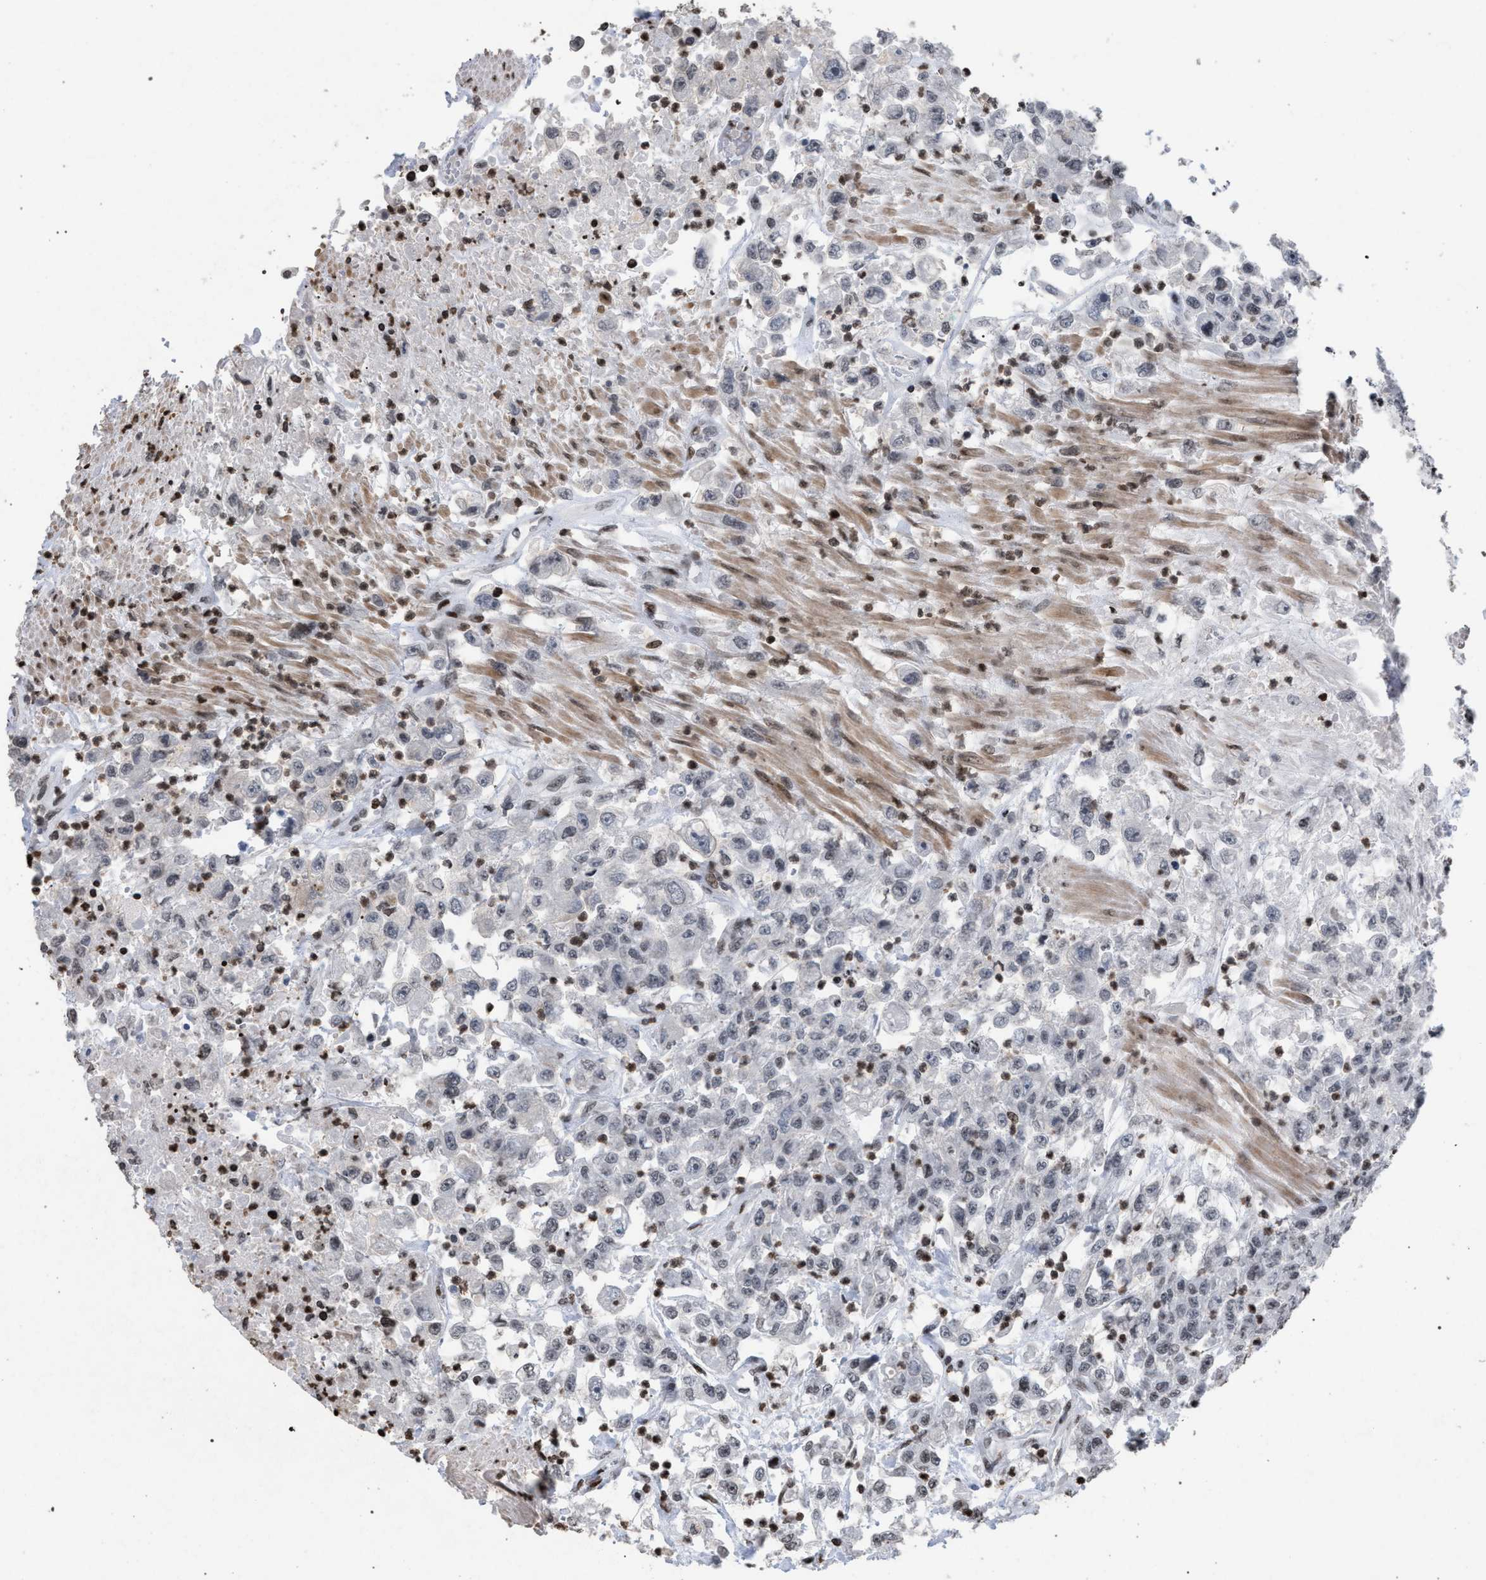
{"staining": {"intensity": "negative", "quantity": "none", "location": "none"}, "tissue": "urothelial cancer", "cell_type": "Tumor cells", "image_type": "cancer", "snomed": [{"axis": "morphology", "description": "Urothelial carcinoma, High grade"}, {"axis": "topography", "description": "Urinary bladder"}], "caption": "DAB immunohistochemical staining of urothelial carcinoma (high-grade) shows no significant staining in tumor cells. (Immunohistochemistry (ihc), brightfield microscopy, high magnification).", "gene": "FOXD3", "patient": {"sex": "male", "age": 46}}